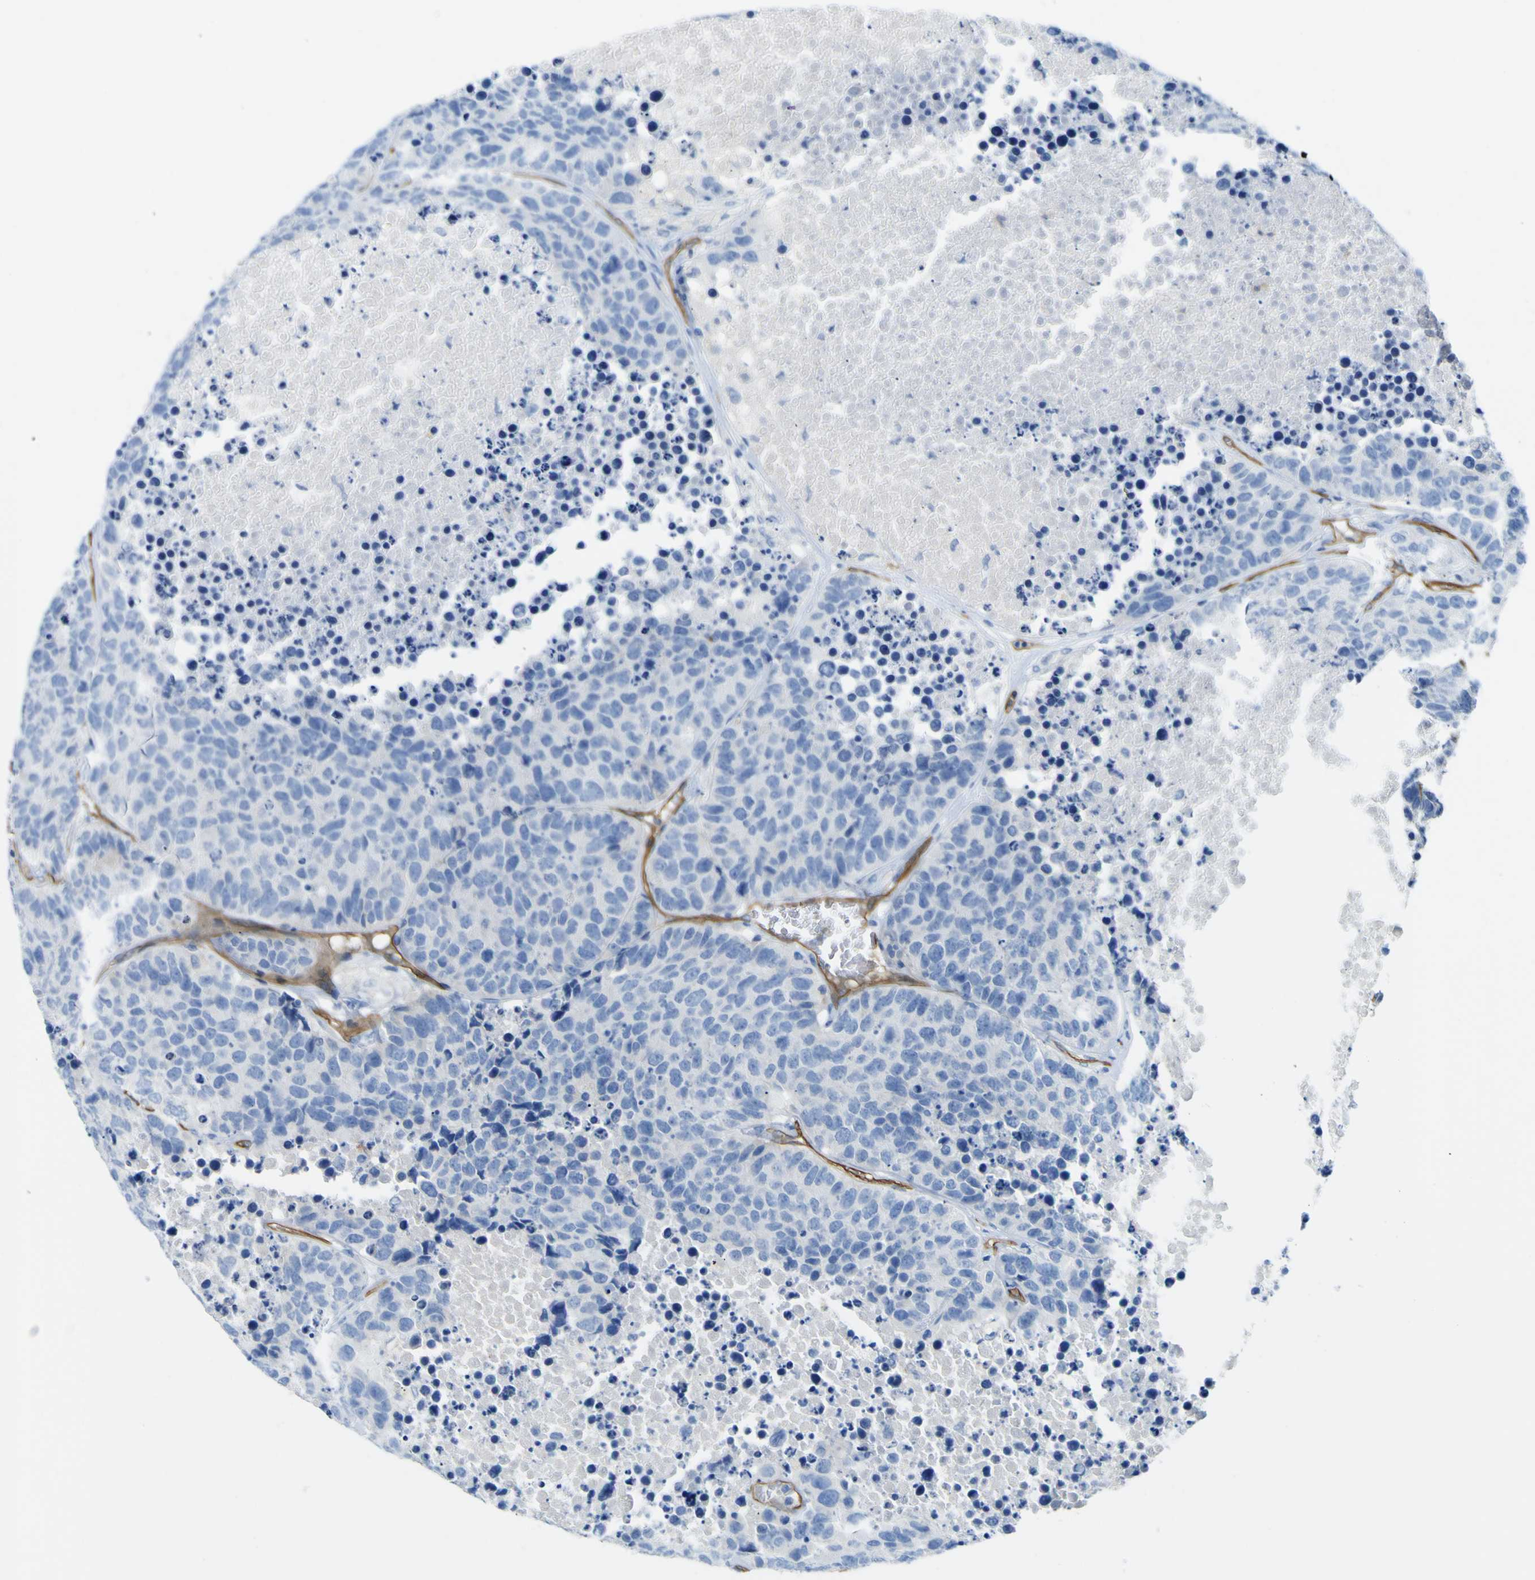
{"staining": {"intensity": "negative", "quantity": "none", "location": "none"}, "tissue": "carcinoid", "cell_type": "Tumor cells", "image_type": "cancer", "snomed": [{"axis": "morphology", "description": "Carcinoid, malignant, NOS"}, {"axis": "topography", "description": "Lung"}], "caption": "Malignant carcinoid stained for a protein using IHC displays no positivity tumor cells.", "gene": "CD93", "patient": {"sex": "male", "age": 60}}